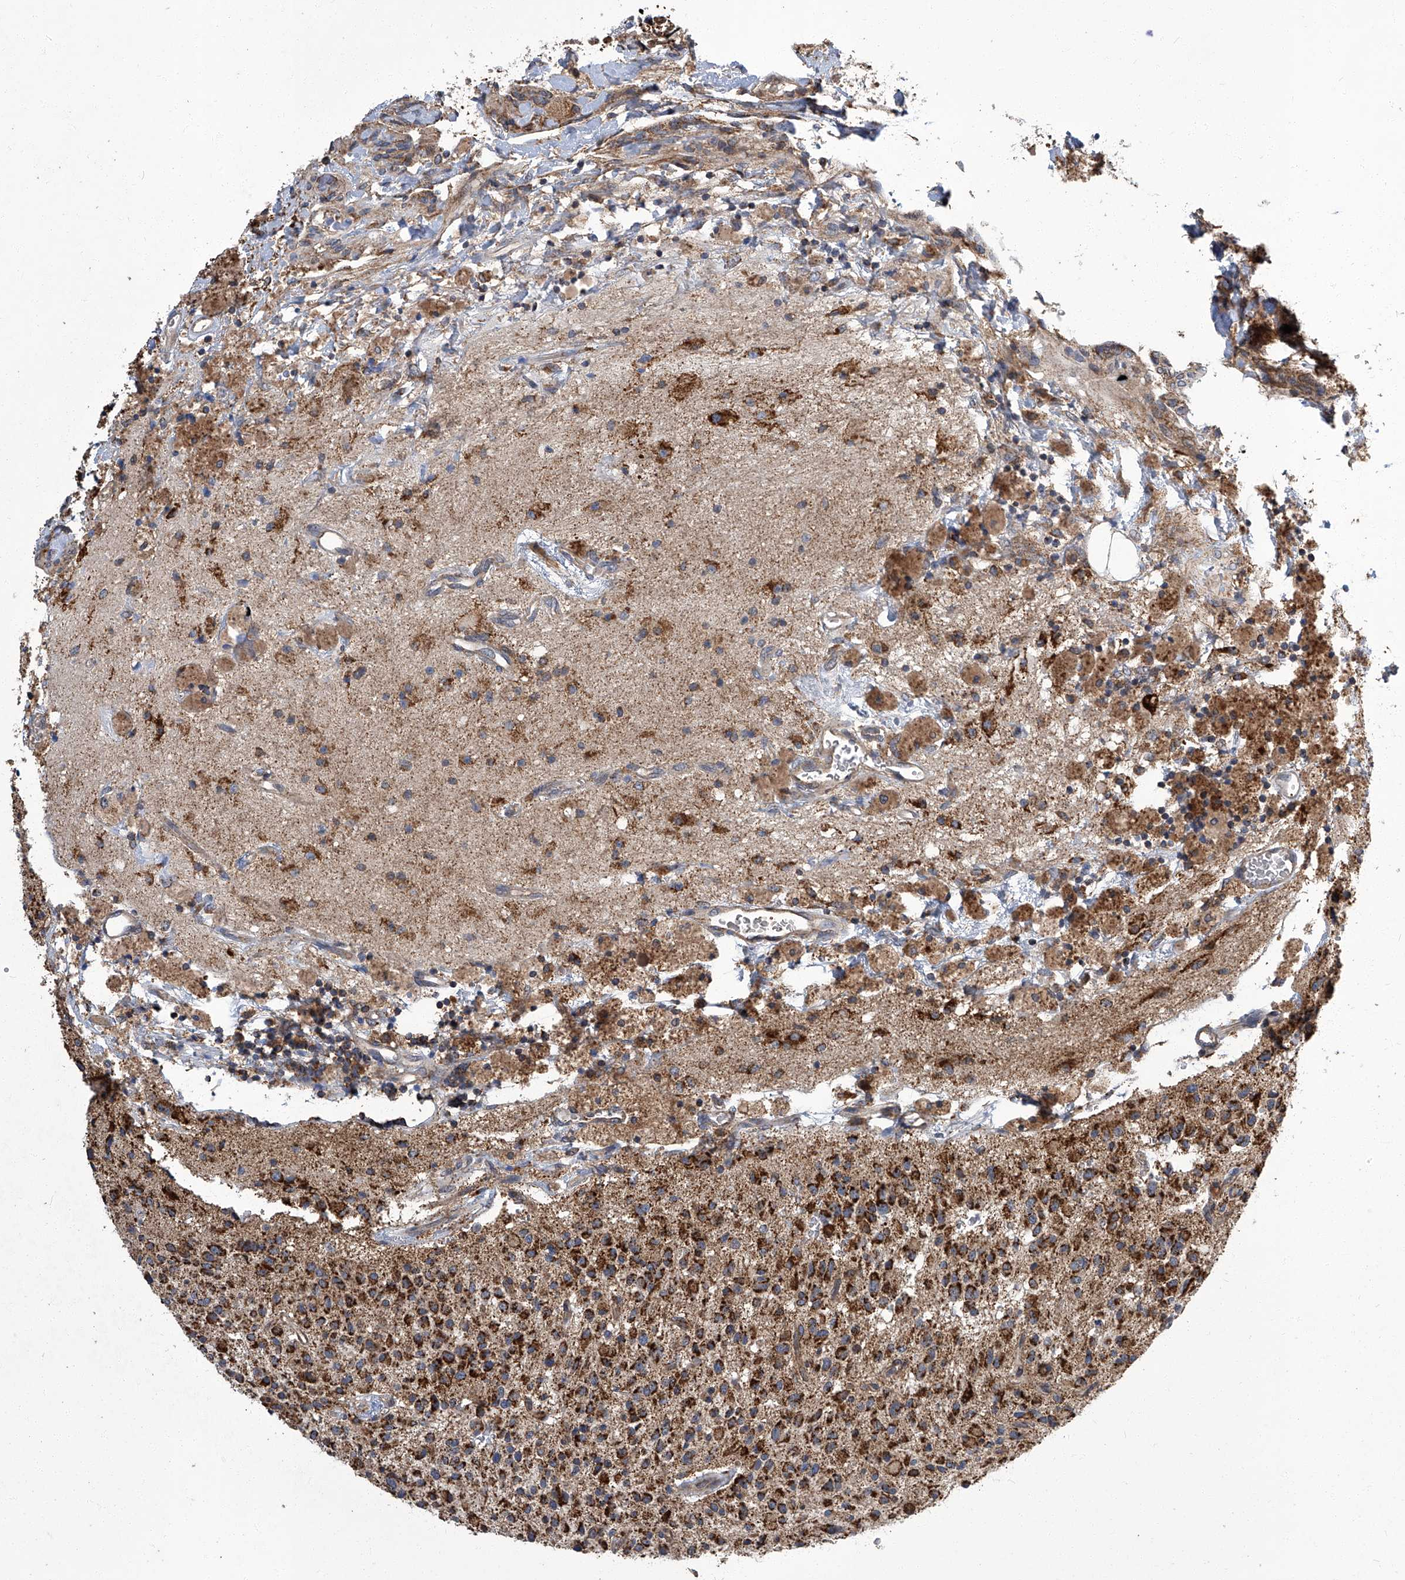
{"staining": {"intensity": "strong", "quantity": ">75%", "location": "cytoplasmic/membranous"}, "tissue": "glioma", "cell_type": "Tumor cells", "image_type": "cancer", "snomed": [{"axis": "morphology", "description": "Glioma, malignant, High grade"}, {"axis": "topography", "description": "Brain"}], "caption": "A brown stain highlights strong cytoplasmic/membranous positivity of a protein in human high-grade glioma (malignant) tumor cells.", "gene": "TNFRSF13B", "patient": {"sex": "male", "age": 34}}